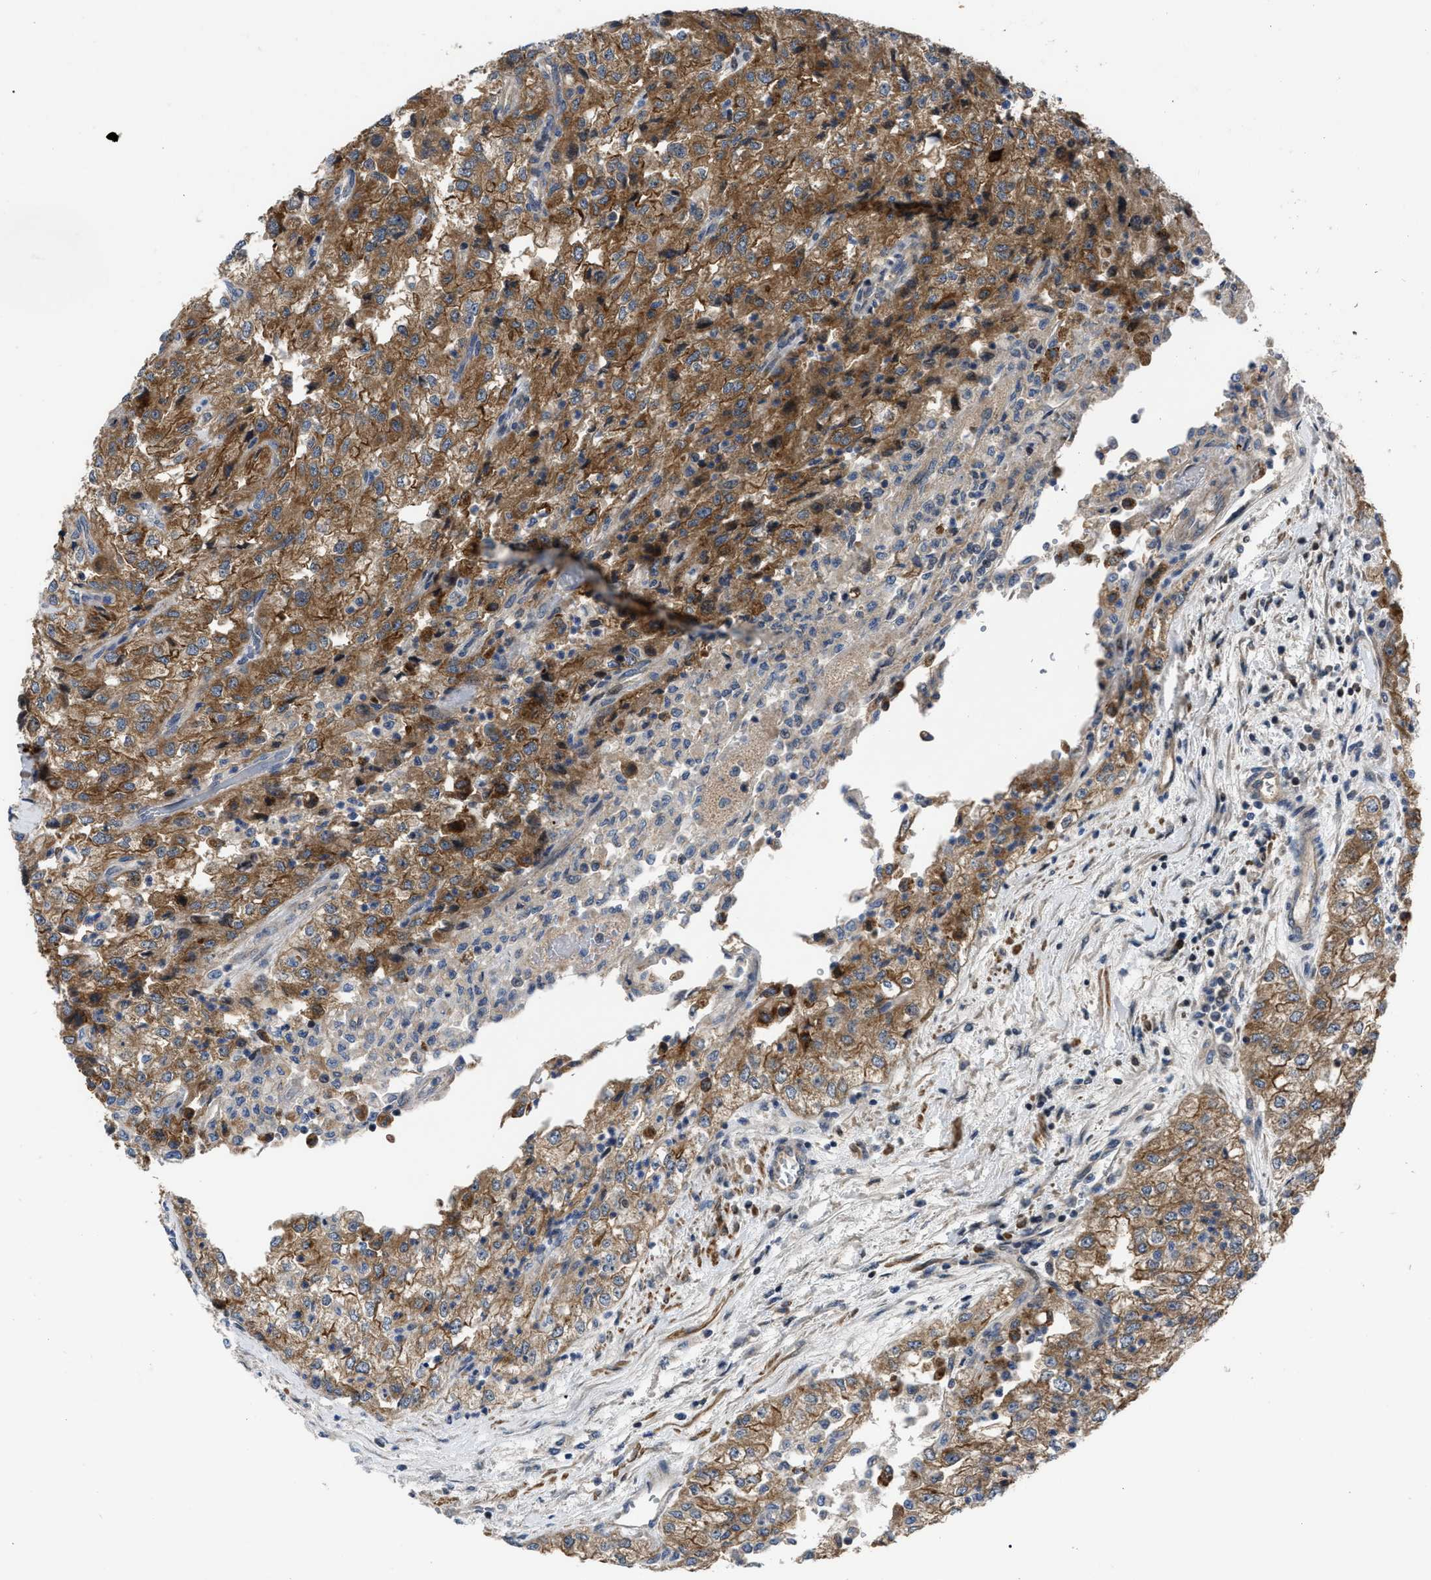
{"staining": {"intensity": "moderate", "quantity": ">75%", "location": "cytoplasmic/membranous"}, "tissue": "renal cancer", "cell_type": "Tumor cells", "image_type": "cancer", "snomed": [{"axis": "morphology", "description": "Adenocarcinoma, NOS"}, {"axis": "topography", "description": "Kidney"}], "caption": "This photomicrograph shows renal cancer stained with immunohistochemistry (IHC) to label a protein in brown. The cytoplasmic/membranous of tumor cells show moderate positivity for the protein. Nuclei are counter-stained blue.", "gene": "PPWD1", "patient": {"sex": "female", "age": 54}}